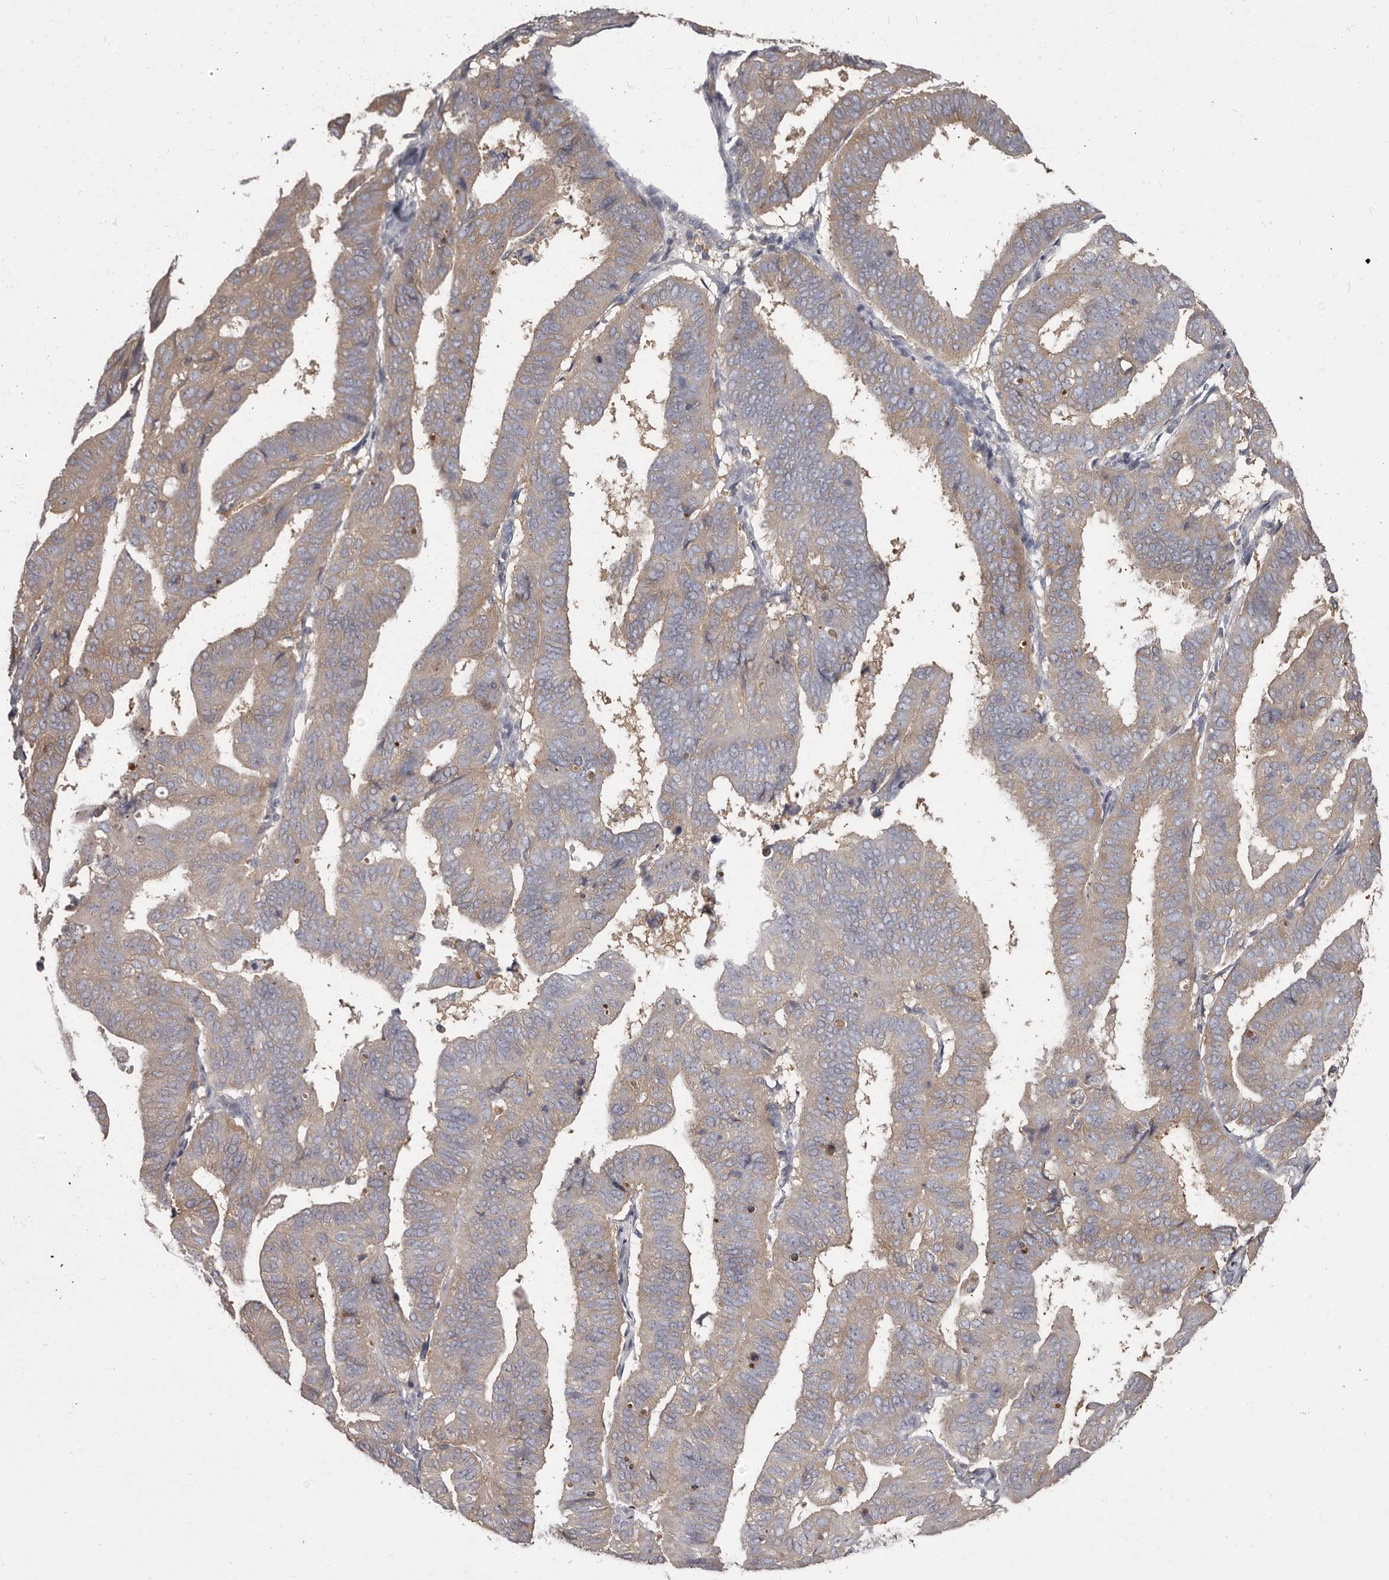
{"staining": {"intensity": "weak", "quantity": "<25%", "location": "cytoplasmic/membranous"}, "tissue": "endometrial cancer", "cell_type": "Tumor cells", "image_type": "cancer", "snomed": [{"axis": "morphology", "description": "Adenocarcinoma, NOS"}, {"axis": "topography", "description": "Uterus"}], "caption": "Immunohistochemistry photomicrograph of neoplastic tissue: human endometrial cancer stained with DAB (3,3'-diaminobenzidine) shows no significant protein staining in tumor cells. (Brightfield microscopy of DAB (3,3'-diaminobenzidine) IHC at high magnification).", "gene": "APEH", "patient": {"sex": "female", "age": 77}}